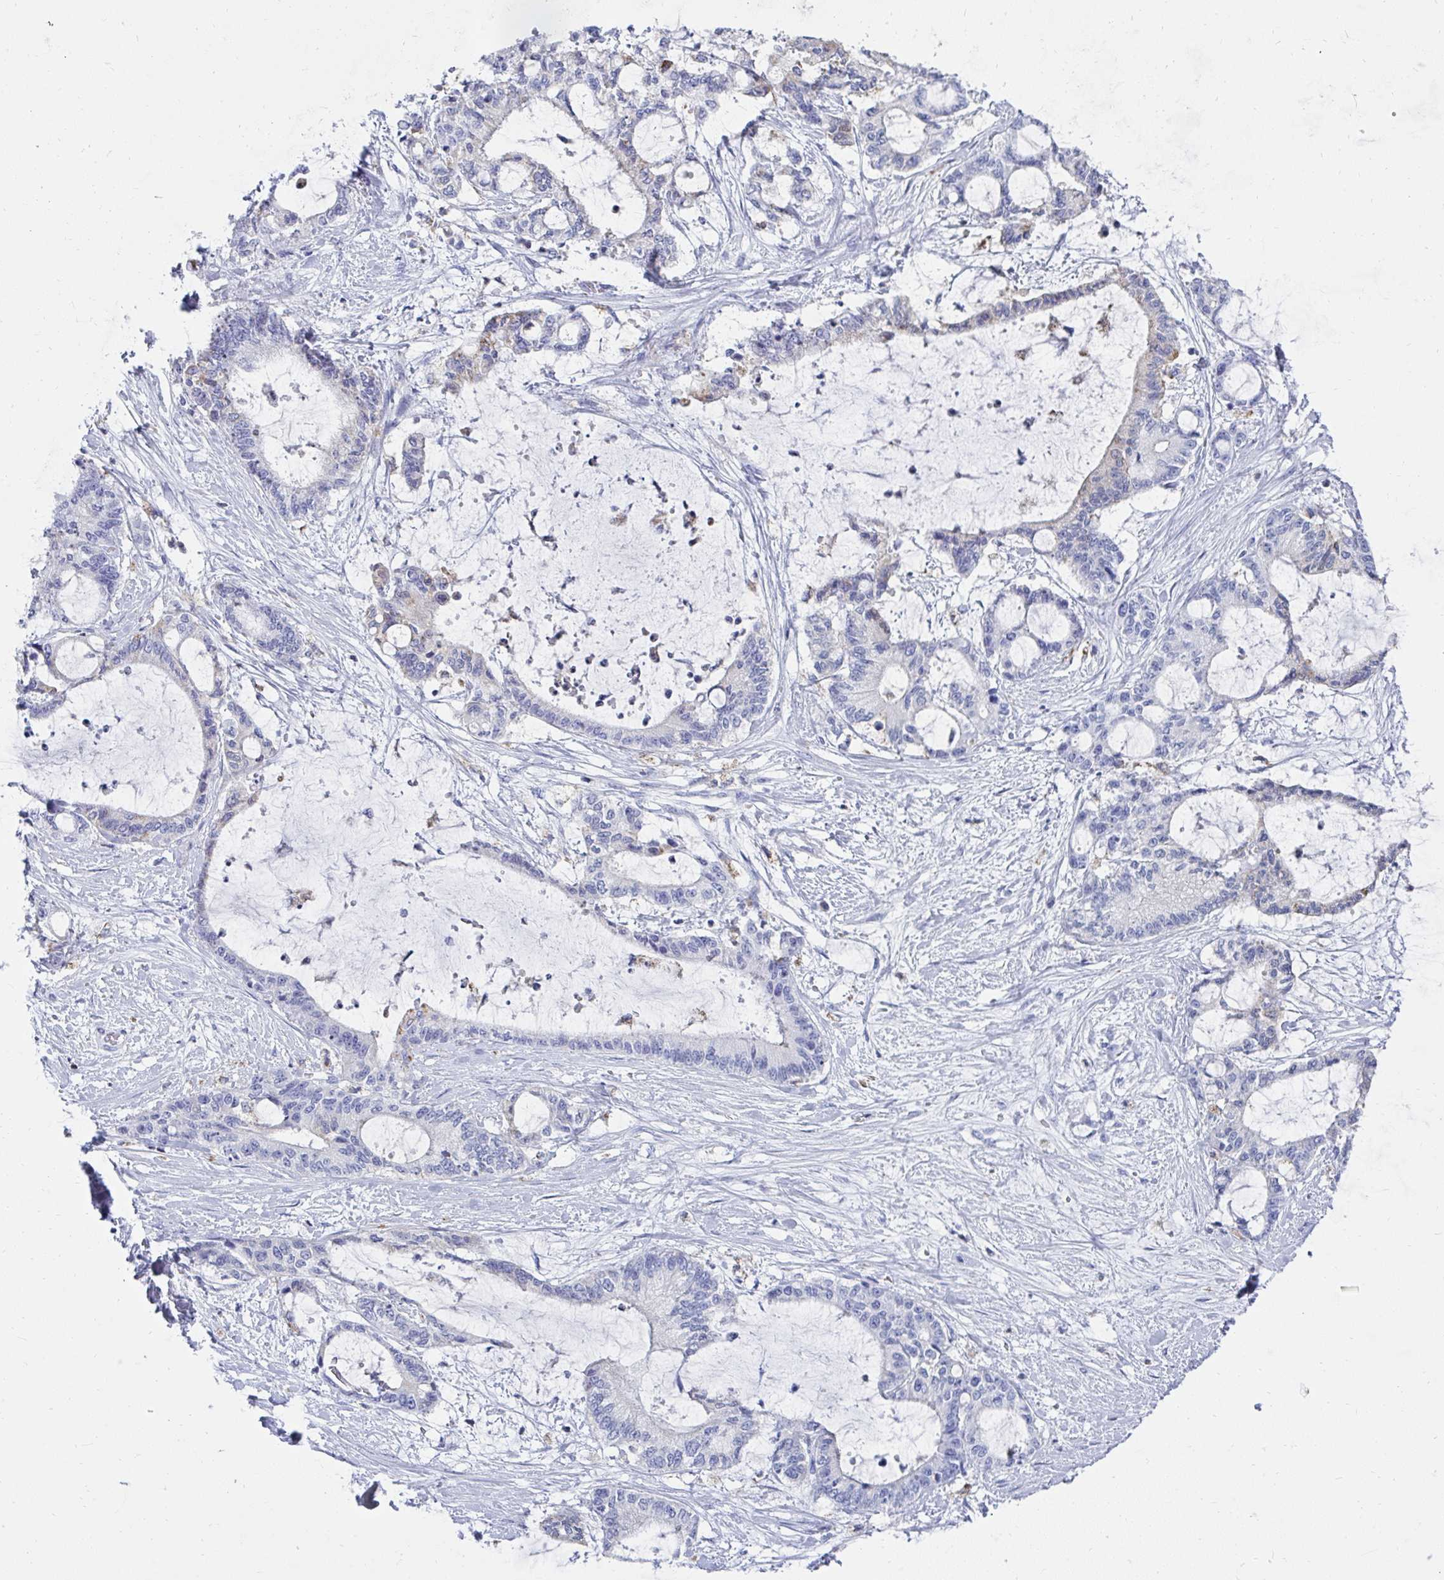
{"staining": {"intensity": "weak", "quantity": "<25%", "location": "cytoplasmic/membranous"}, "tissue": "liver cancer", "cell_type": "Tumor cells", "image_type": "cancer", "snomed": [{"axis": "morphology", "description": "Normal tissue, NOS"}, {"axis": "morphology", "description": "Cholangiocarcinoma"}, {"axis": "topography", "description": "Liver"}, {"axis": "topography", "description": "Peripheral nerve tissue"}], "caption": "This is an IHC micrograph of human liver cancer. There is no expression in tumor cells.", "gene": "MGAM2", "patient": {"sex": "female", "age": 73}}